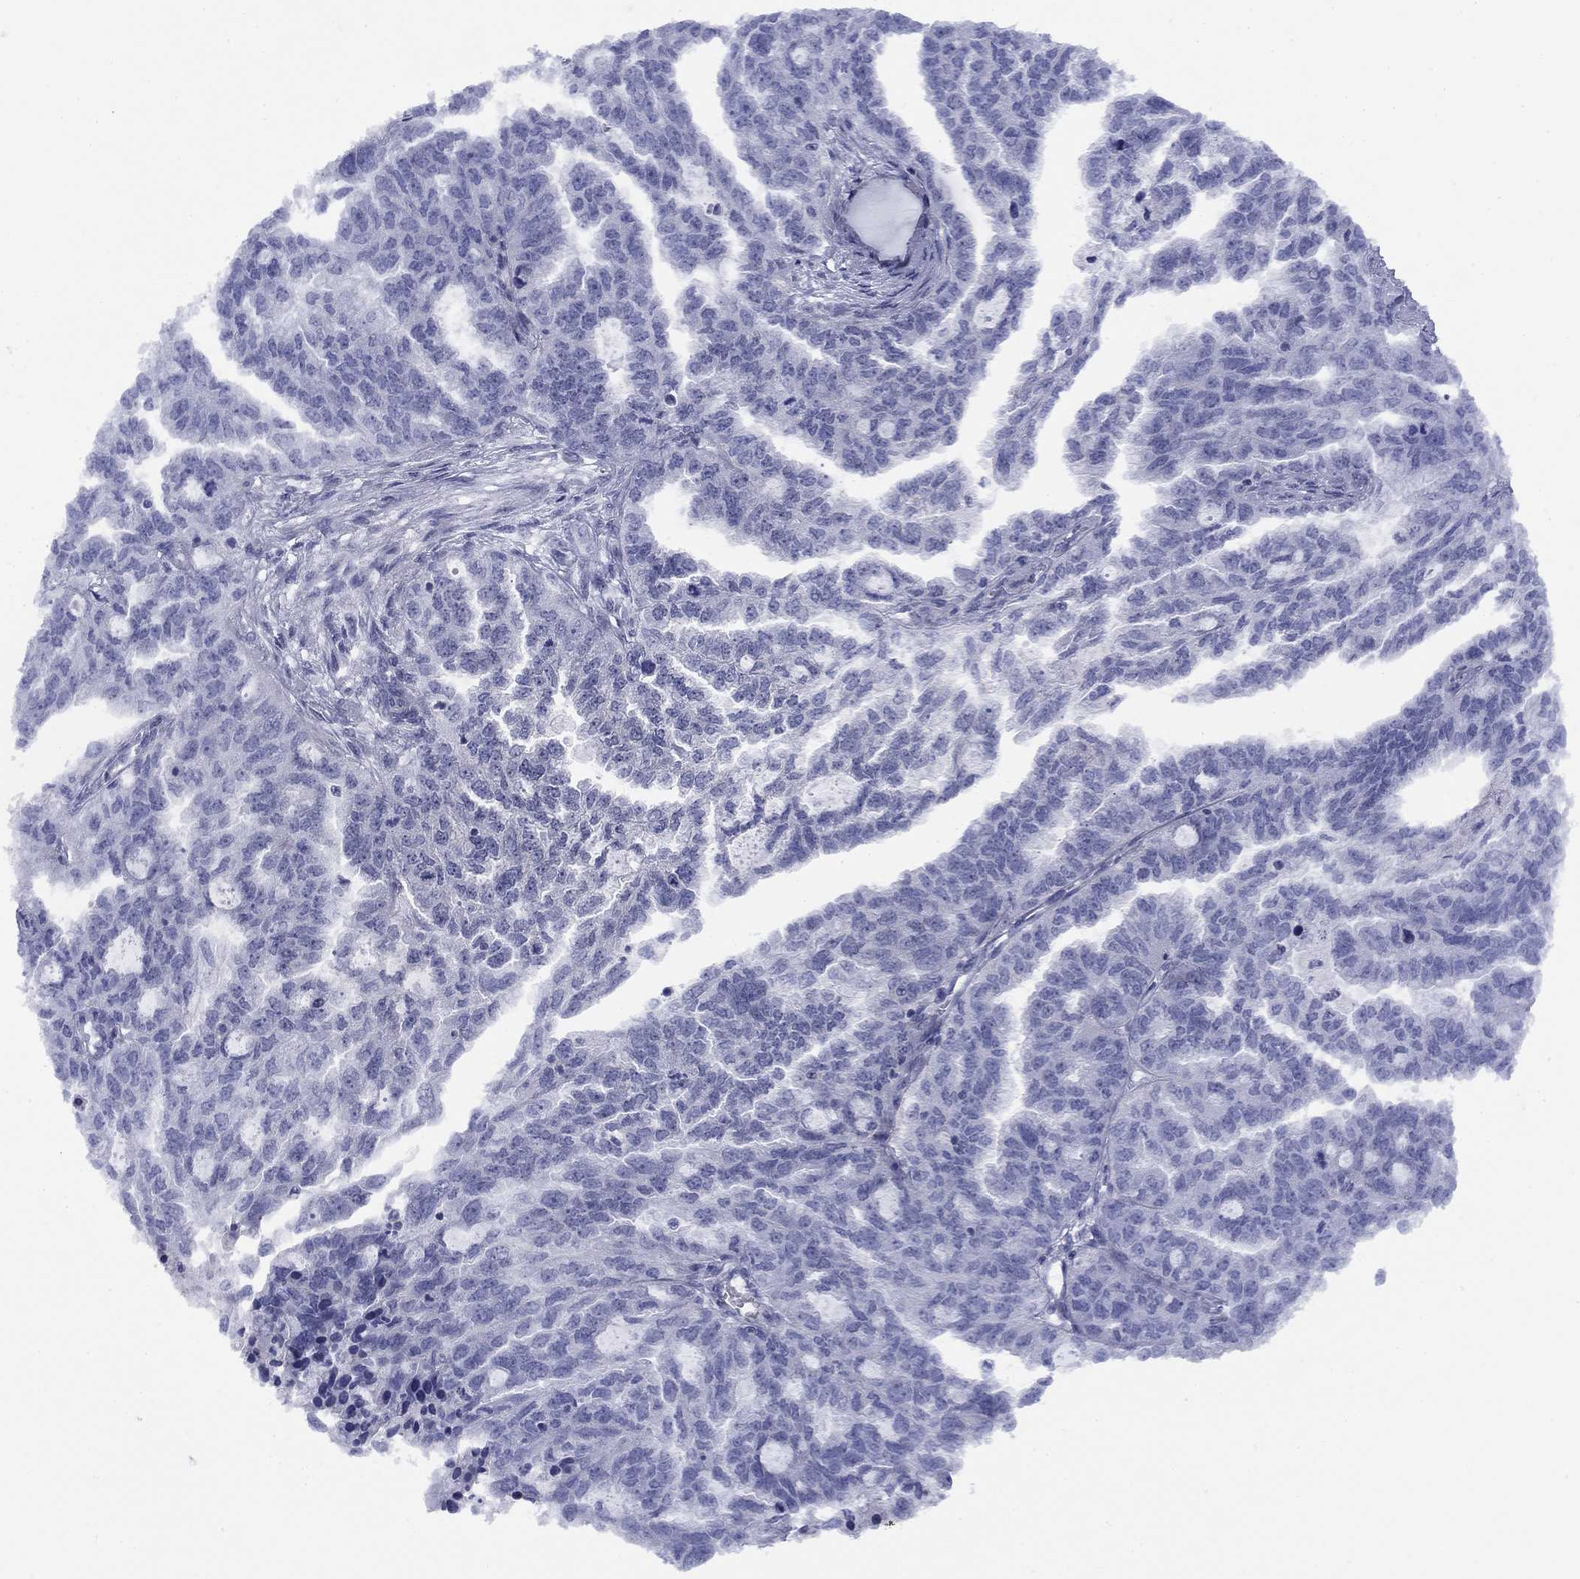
{"staining": {"intensity": "negative", "quantity": "none", "location": "none"}, "tissue": "ovarian cancer", "cell_type": "Tumor cells", "image_type": "cancer", "snomed": [{"axis": "morphology", "description": "Cystadenocarcinoma, serous, NOS"}, {"axis": "topography", "description": "Ovary"}], "caption": "Tumor cells are negative for protein expression in human ovarian cancer.", "gene": "TIGD4", "patient": {"sex": "female", "age": 51}}